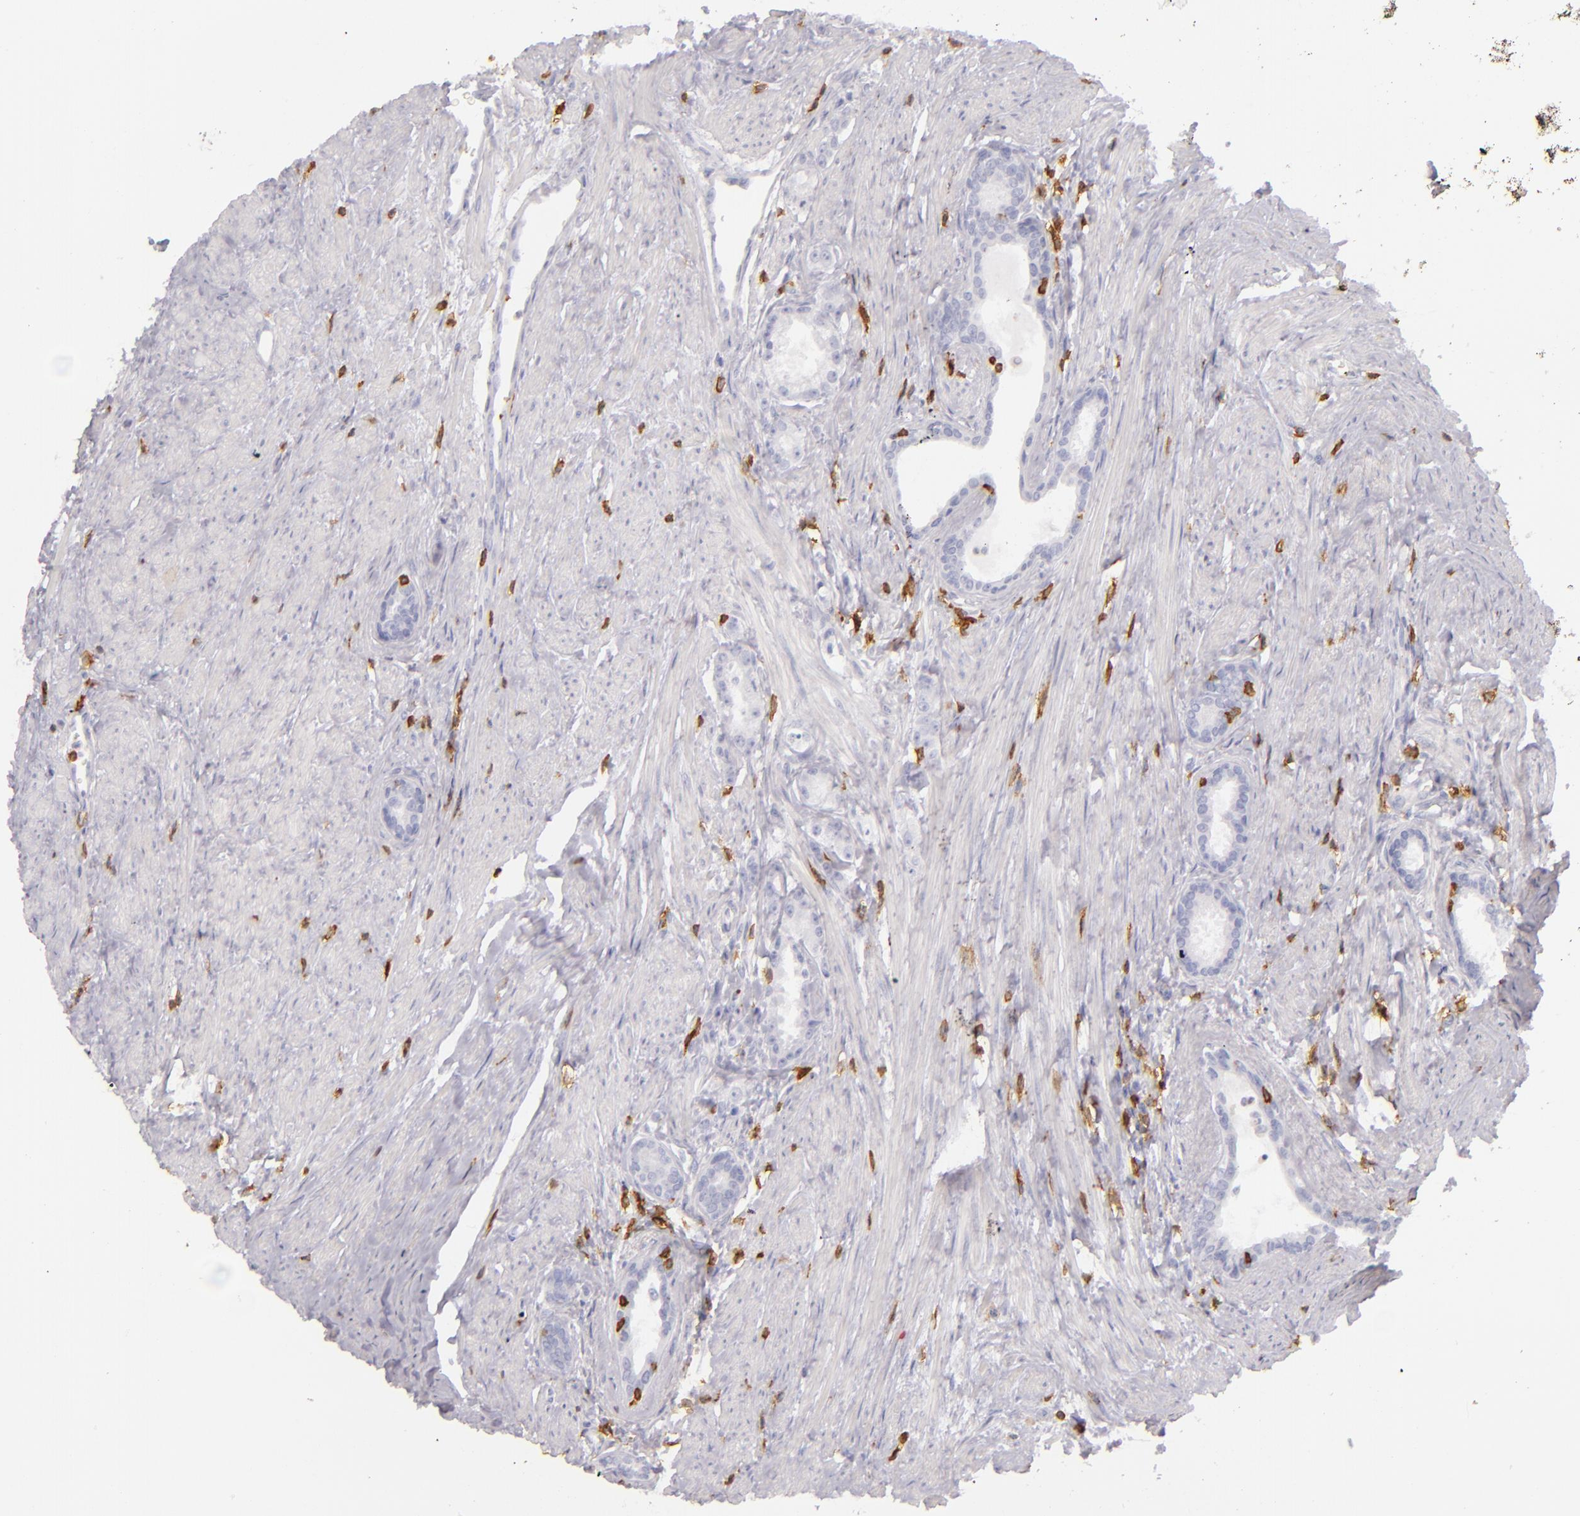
{"staining": {"intensity": "negative", "quantity": "none", "location": "none"}, "tissue": "prostate cancer", "cell_type": "Tumor cells", "image_type": "cancer", "snomed": [{"axis": "morphology", "description": "Adenocarcinoma, Medium grade"}, {"axis": "topography", "description": "Prostate"}], "caption": "This micrograph is of prostate adenocarcinoma (medium-grade) stained with IHC to label a protein in brown with the nuclei are counter-stained blue. There is no staining in tumor cells.", "gene": "LAT", "patient": {"sex": "male", "age": 72}}